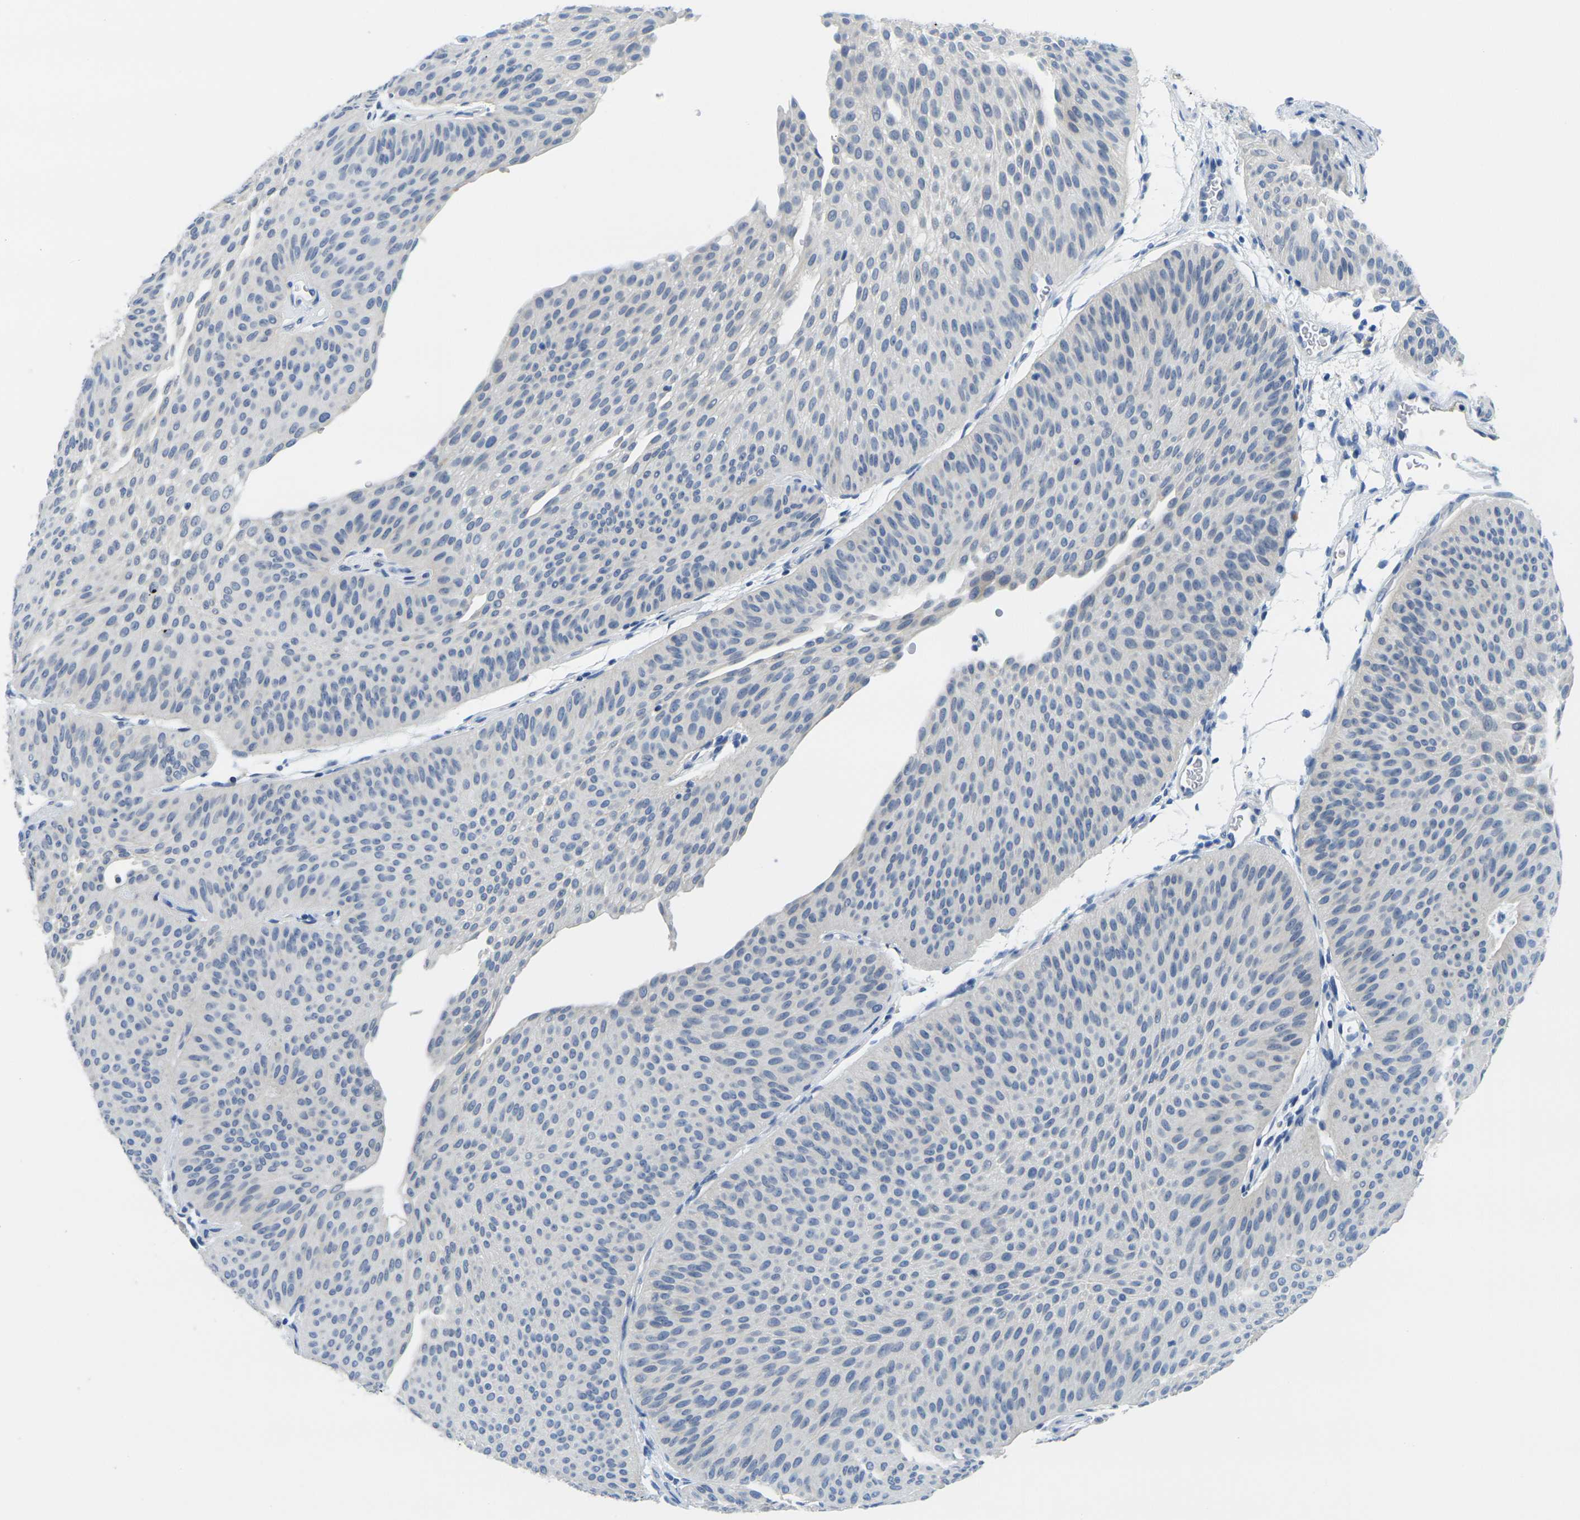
{"staining": {"intensity": "negative", "quantity": "none", "location": "none"}, "tissue": "urothelial cancer", "cell_type": "Tumor cells", "image_type": "cancer", "snomed": [{"axis": "morphology", "description": "Urothelial carcinoma, Low grade"}, {"axis": "topography", "description": "Urinary bladder"}], "caption": "Low-grade urothelial carcinoma was stained to show a protein in brown. There is no significant expression in tumor cells. (IHC, brightfield microscopy, high magnification).", "gene": "FAM3D", "patient": {"sex": "female", "age": 60}}